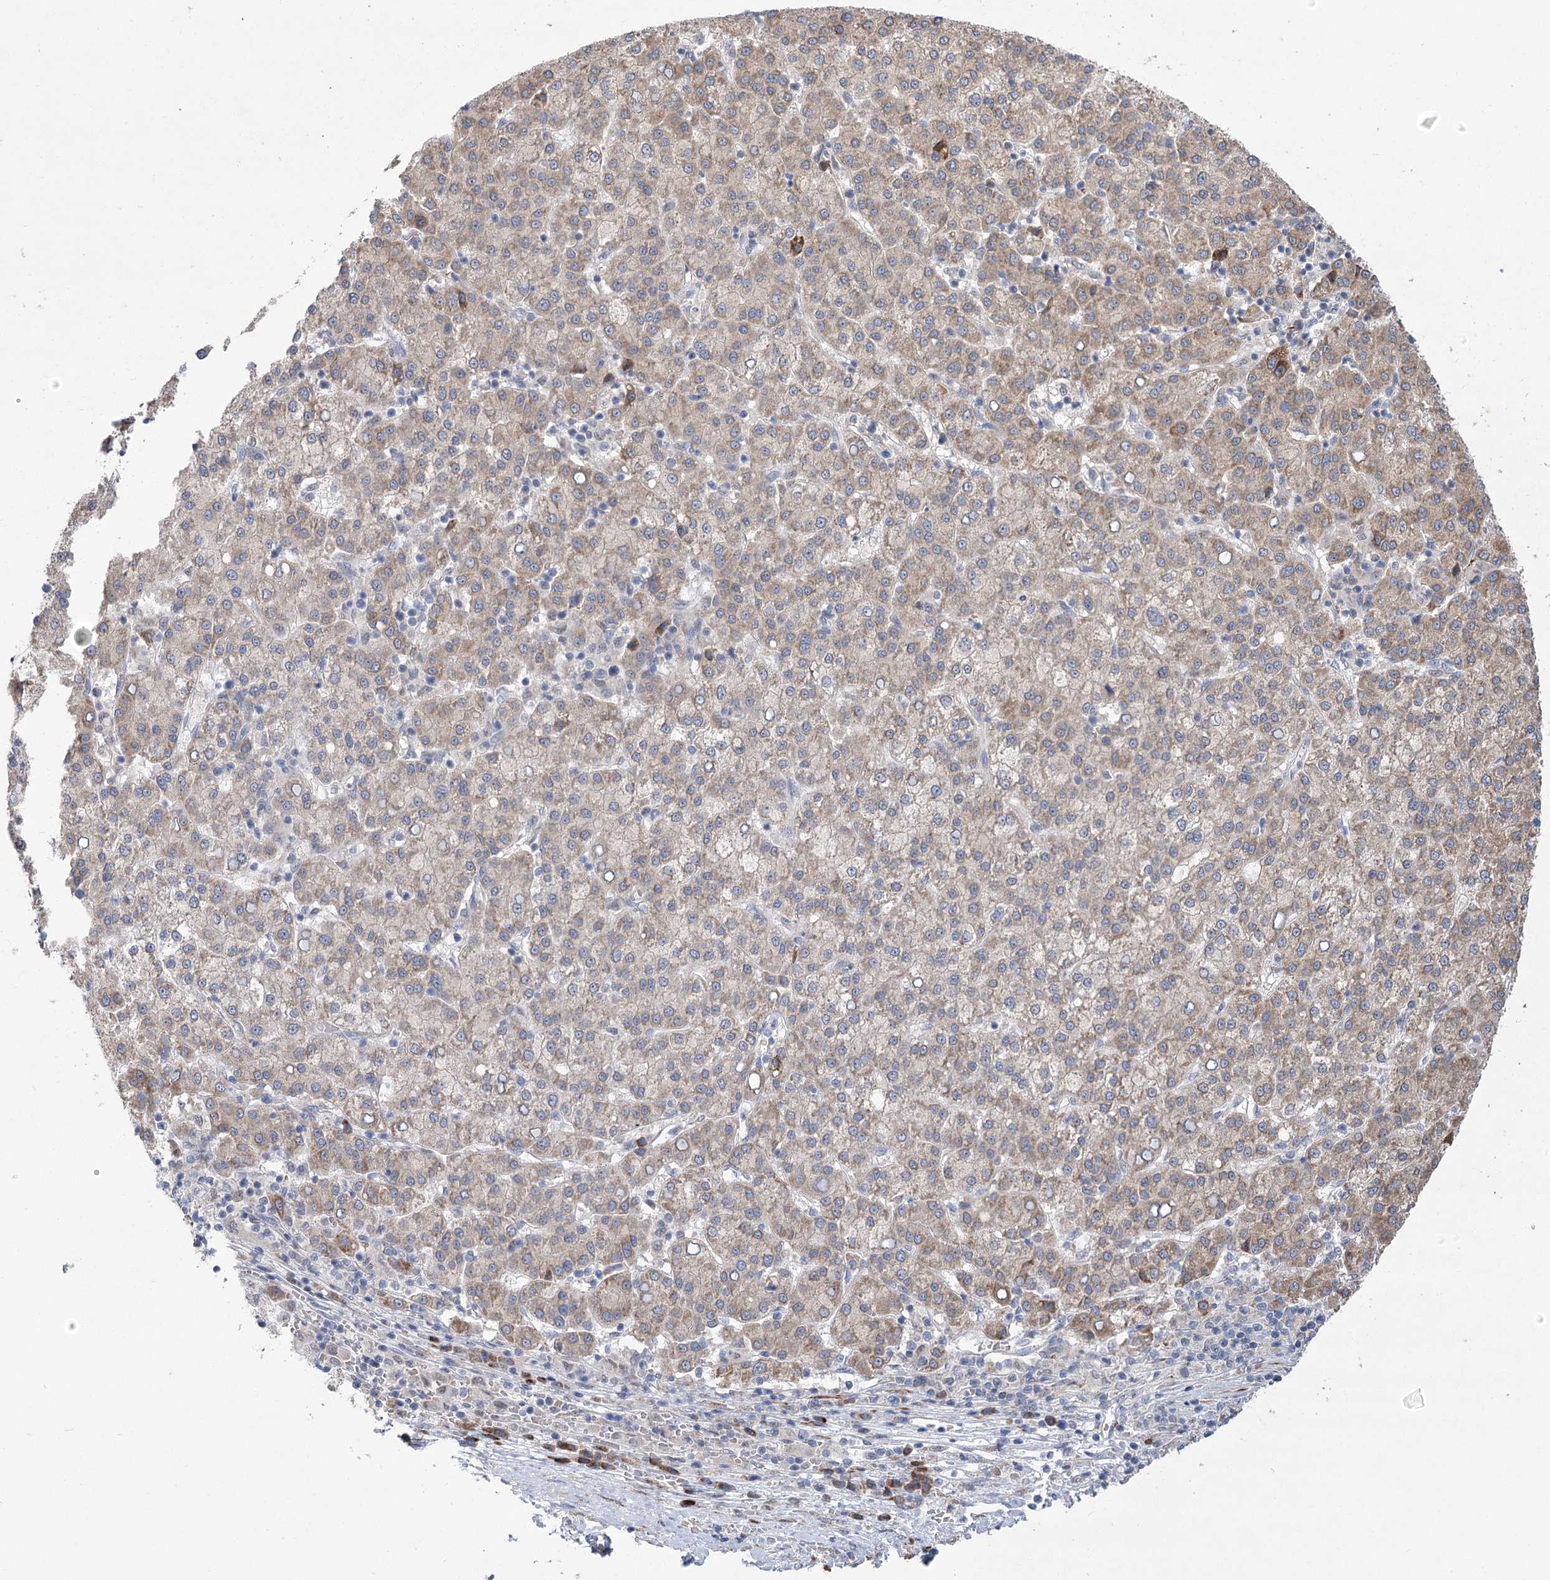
{"staining": {"intensity": "weak", "quantity": ">75%", "location": "cytoplasmic/membranous"}, "tissue": "liver cancer", "cell_type": "Tumor cells", "image_type": "cancer", "snomed": [{"axis": "morphology", "description": "Carcinoma, Hepatocellular, NOS"}, {"axis": "topography", "description": "Liver"}], "caption": "Human liver cancer stained with a protein marker reveals weak staining in tumor cells.", "gene": "GCNT4", "patient": {"sex": "female", "age": 58}}